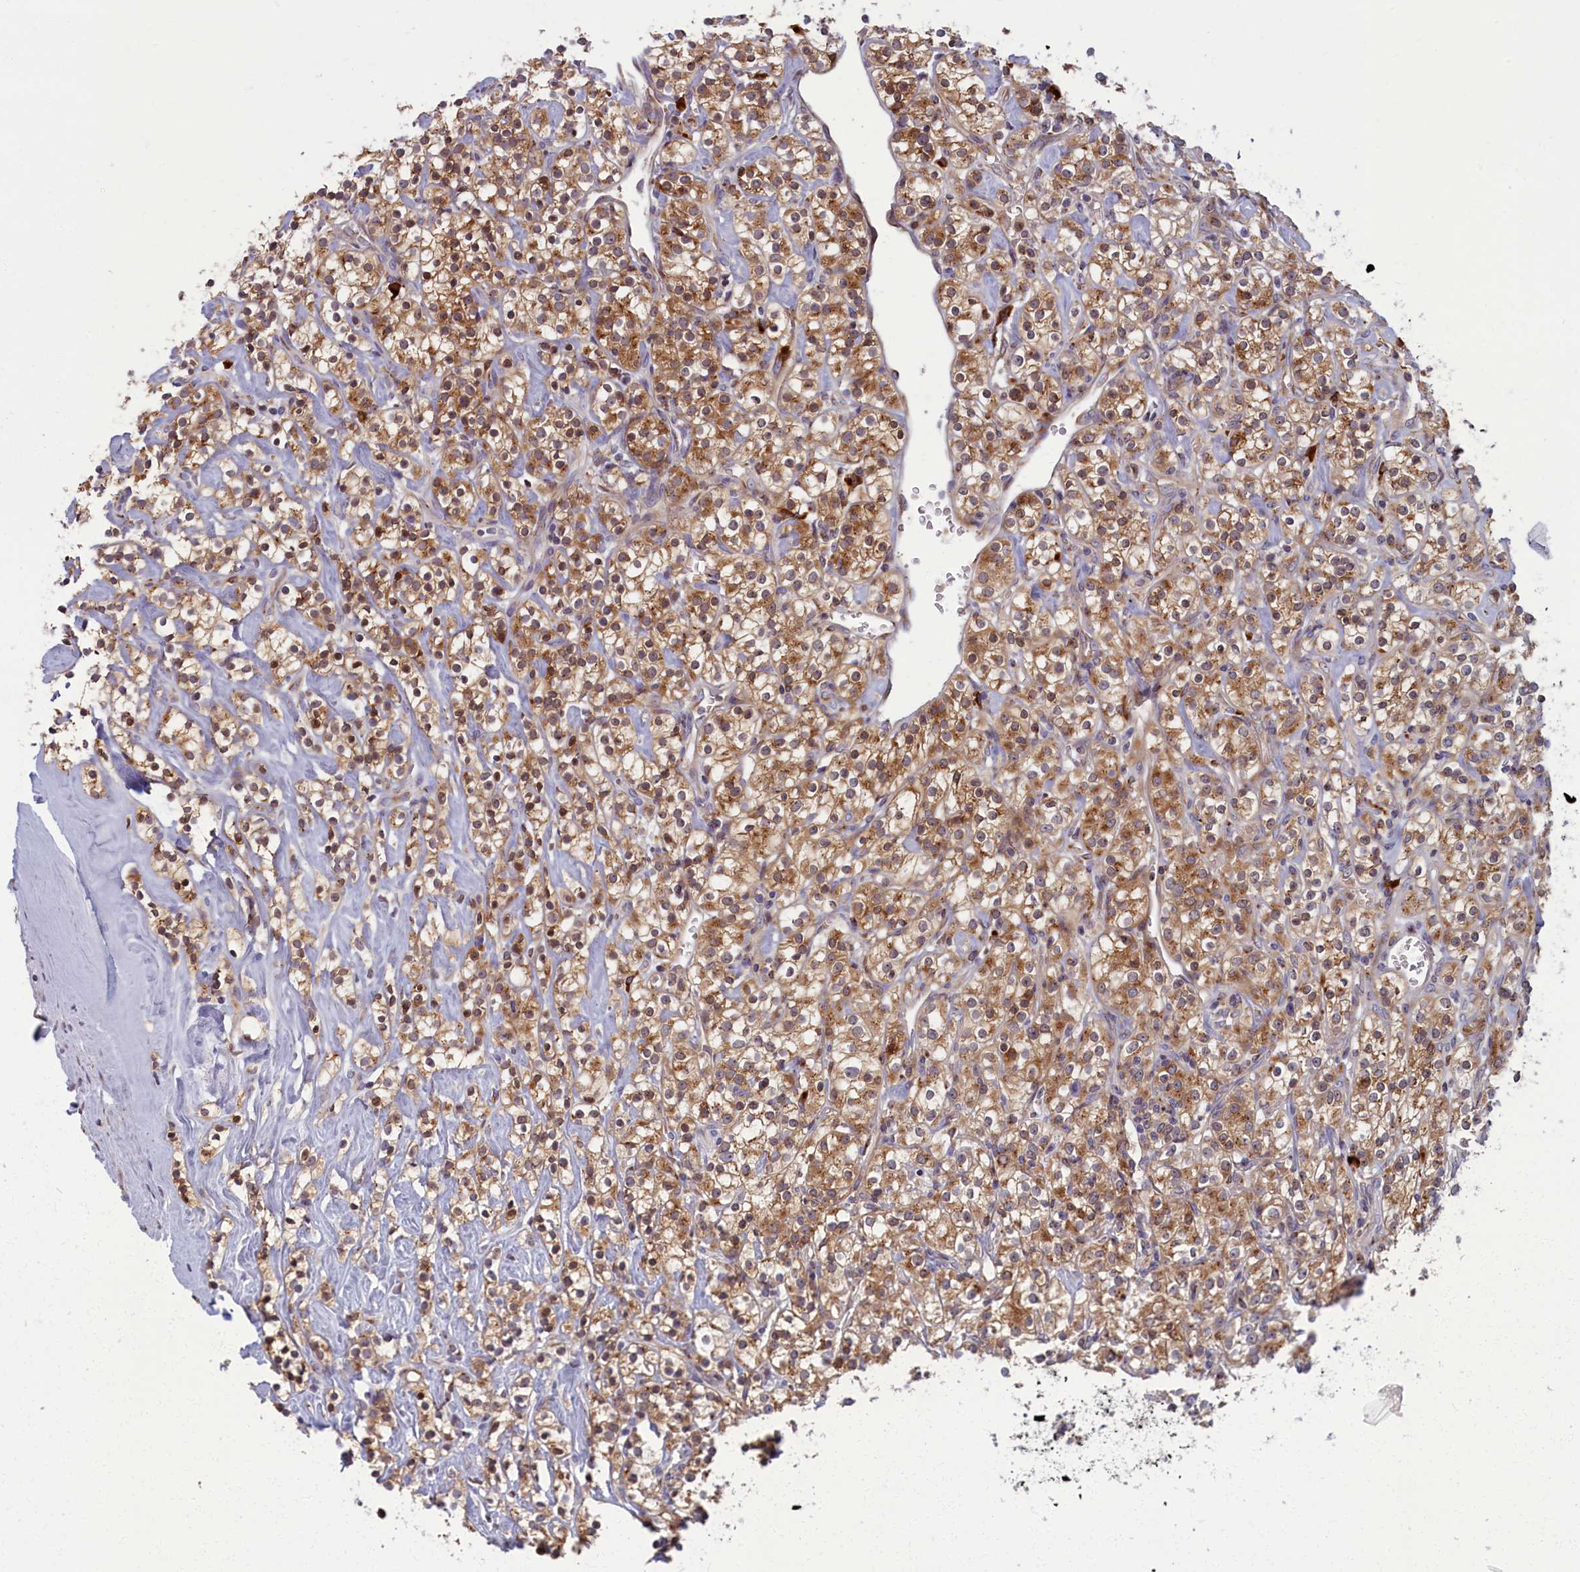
{"staining": {"intensity": "moderate", "quantity": ">75%", "location": "cytoplasmic/membranous"}, "tissue": "renal cancer", "cell_type": "Tumor cells", "image_type": "cancer", "snomed": [{"axis": "morphology", "description": "Adenocarcinoma, NOS"}, {"axis": "topography", "description": "Kidney"}], "caption": "High-magnification brightfield microscopy of renal cancer (adenocarcinoma) stained with DAB (3,3'-diaminobenzidine) (brown) and counterstained with hematoxylin (blue). tumor cells exhibit moderate cytoplasmic/membranous expression is seen in about>75% of cells.", "gene": "BLVRB", "patient": {"sex": "male", "age": 77}}